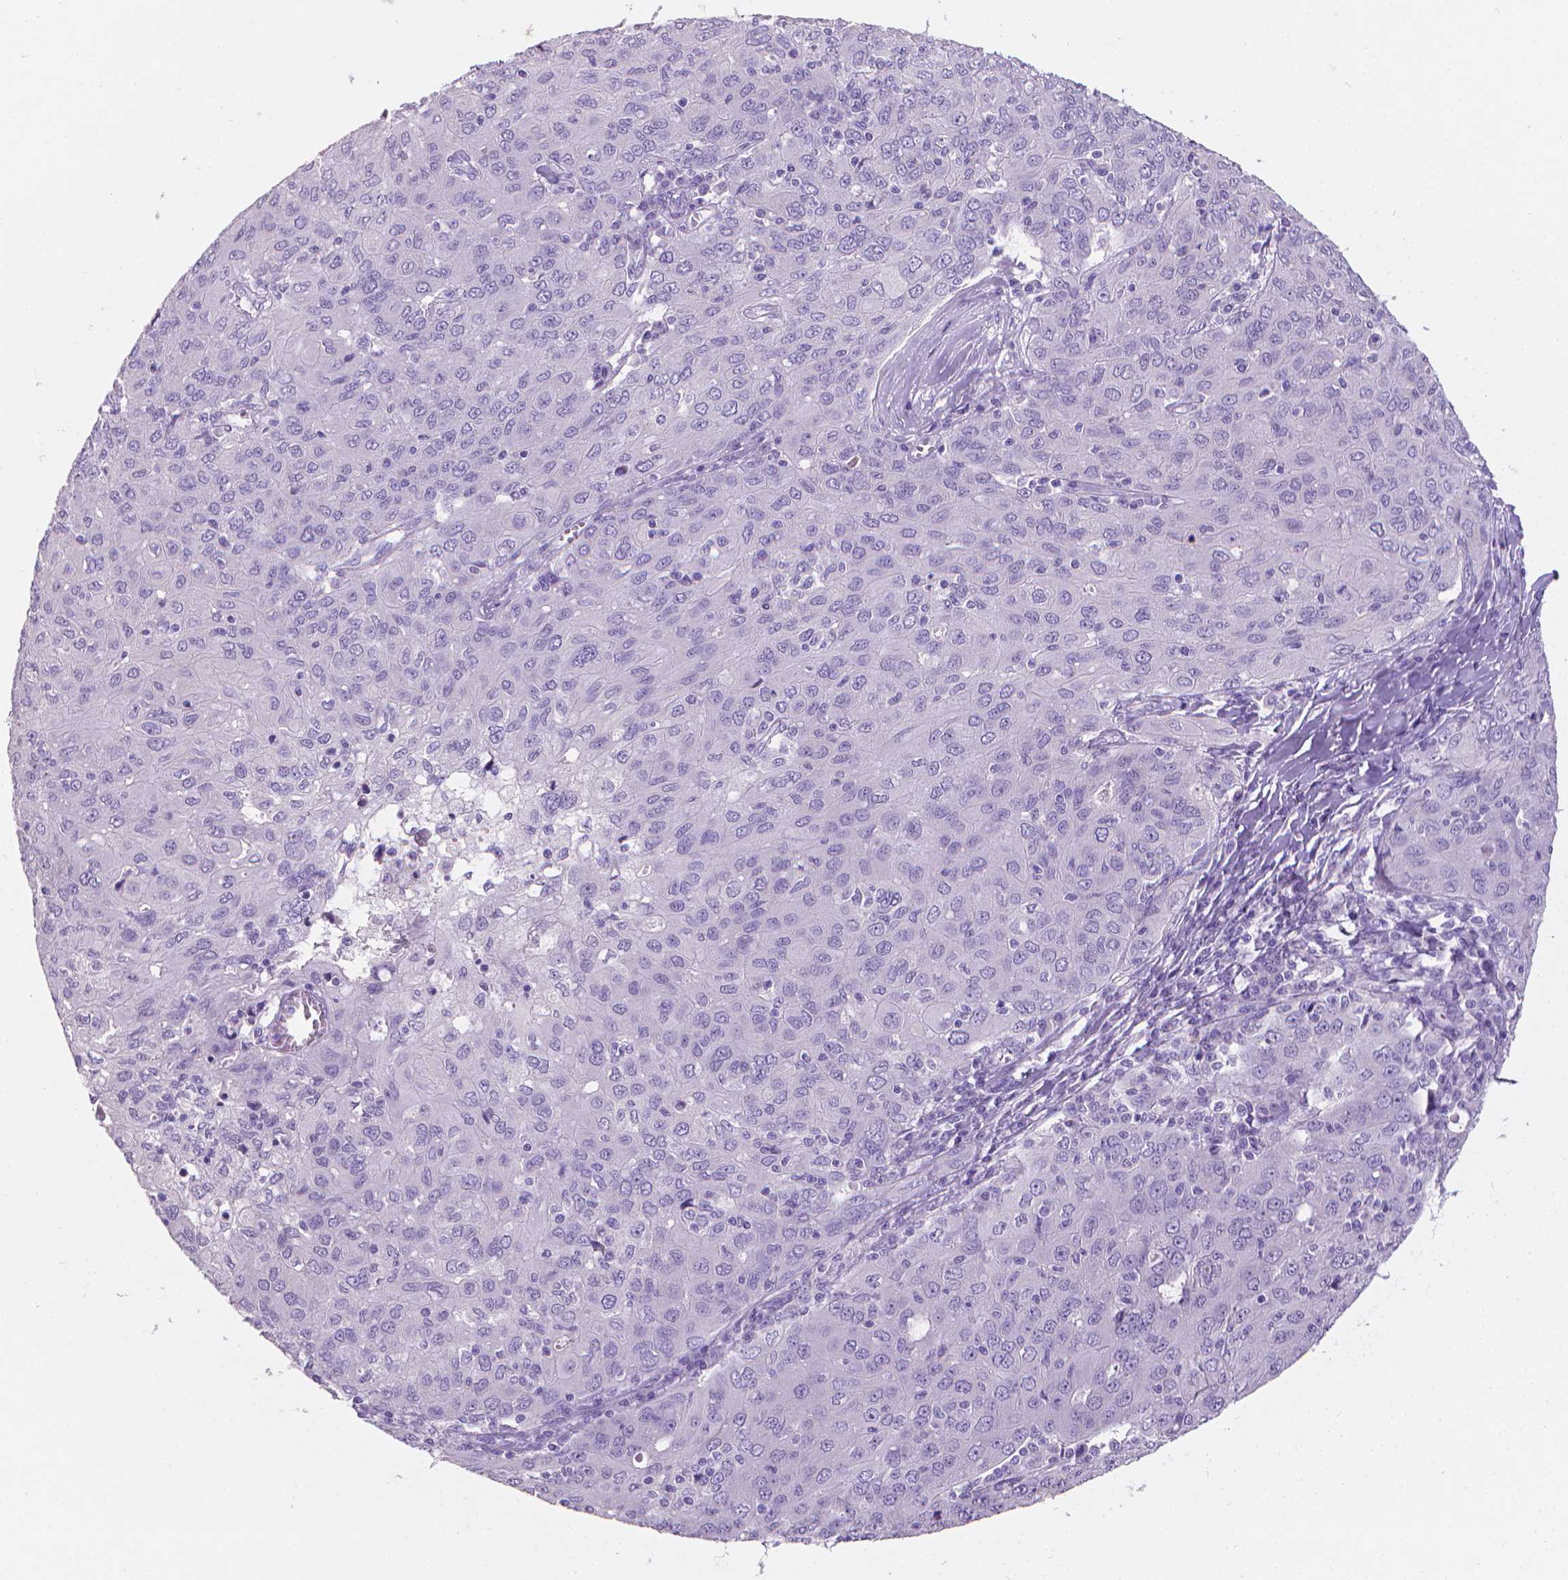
{"staining": {"intensity": "negative", "quantity": "none", "location": "none"}, "tissue": "ovarian cancer", "cell_type": "Tumor cells", "image_type": "cancer", "snomed": [{"axis": "morphology", "description": "Carcinoma, endometroid"}, {"axis": "topography", "description": "Ovary"}], "caption": "Immunohistochemical staining of human ovarian cancer (endometroid carcinoma) reveals no significant positivity in tumor cells.", "gene": "XPNPEP2", "patient": {"sex": "female", "age": 50}}